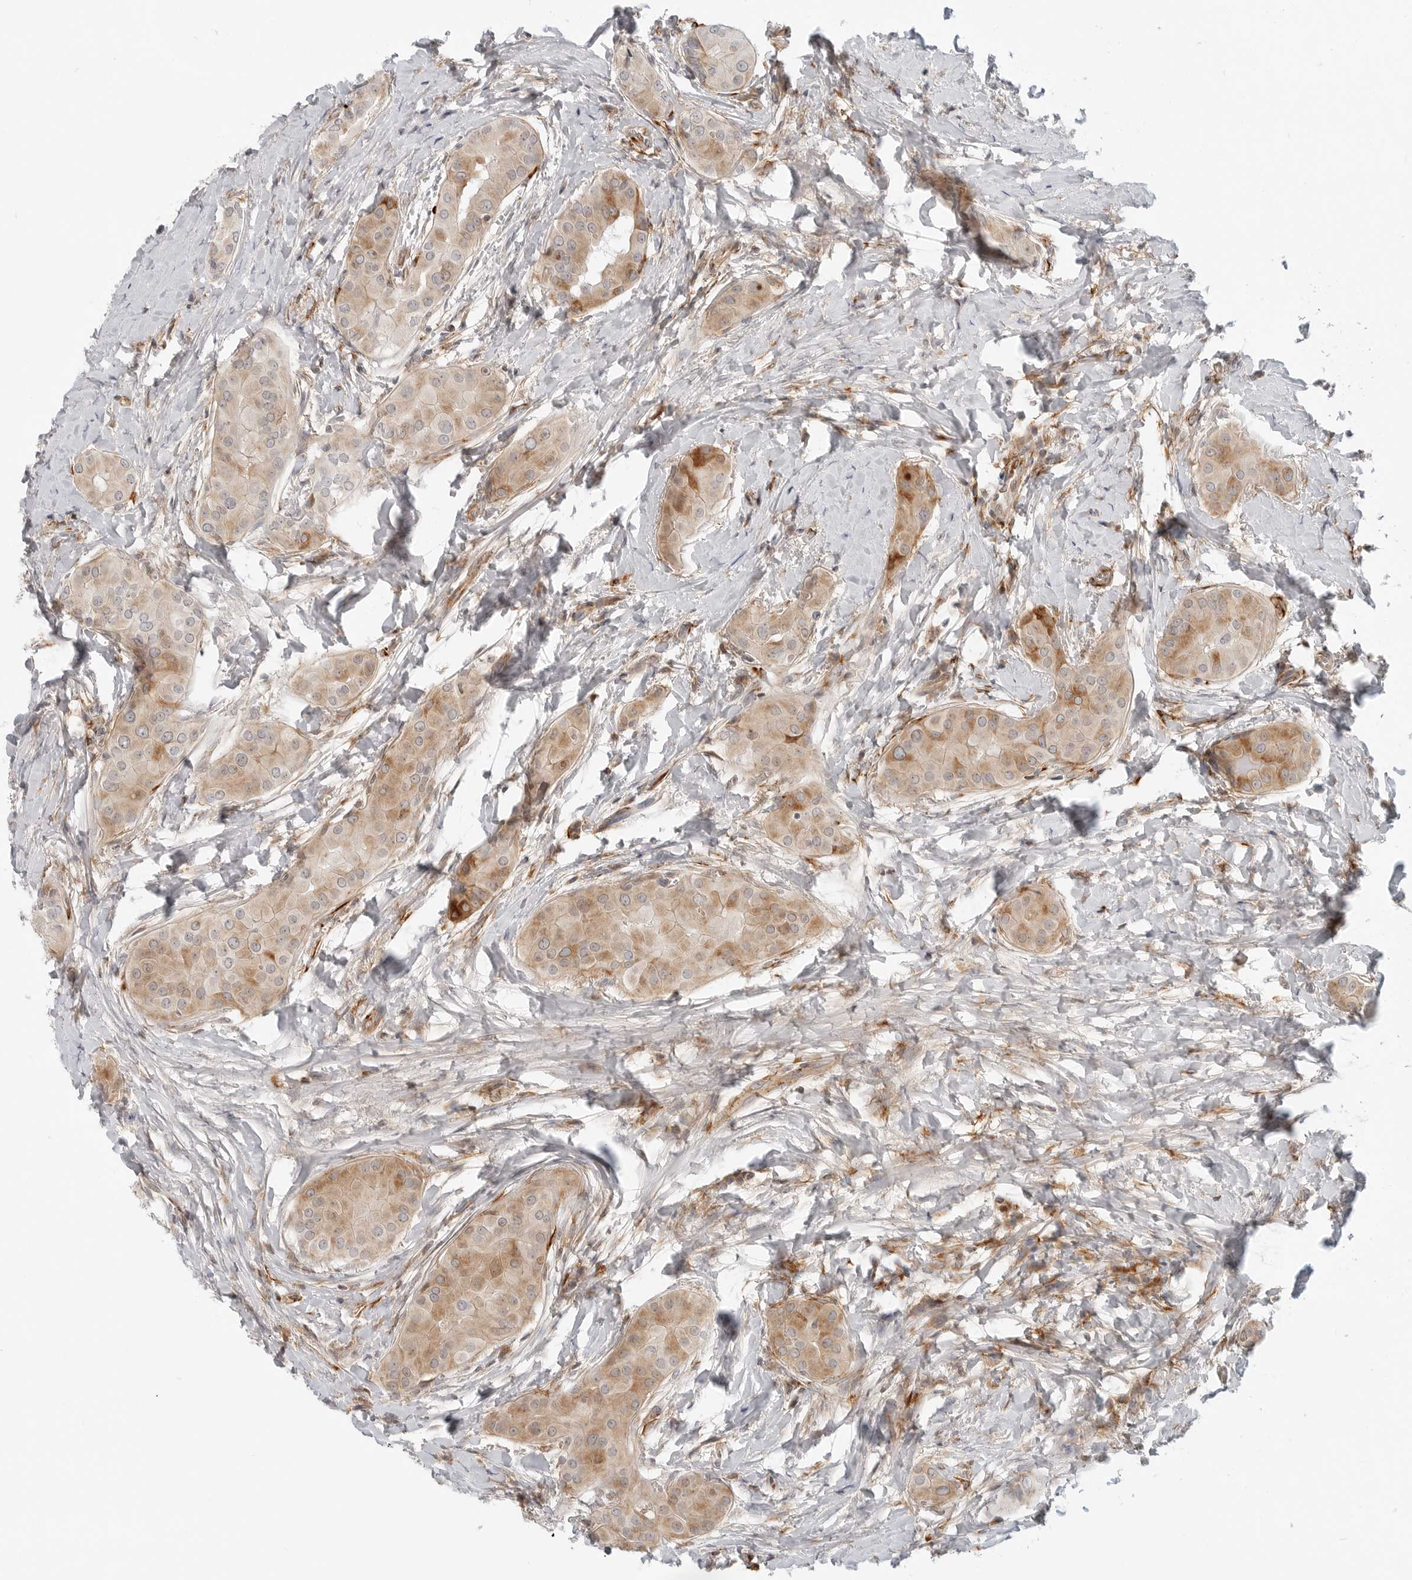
{"staining": {"intensity": "moderate", "quantity": ">75%", "location": "cytoplasmic/membranous"}, "tissue": "thyroid cancer", "cell_type": "Tumor cells", "image_type": "cancer", "snomed": [{"axis": "morphology", "description": "Papillary adenocarcinoma, NOS"}, {"axis": "topography", "description": "Thyroid gland"}], "caption": "Human thyroid cancer stained with a protein marker shows moderate staining in tumor cells.", "gene": "C1QTNF1", "patient": {"sex": "male", "age": 33}}